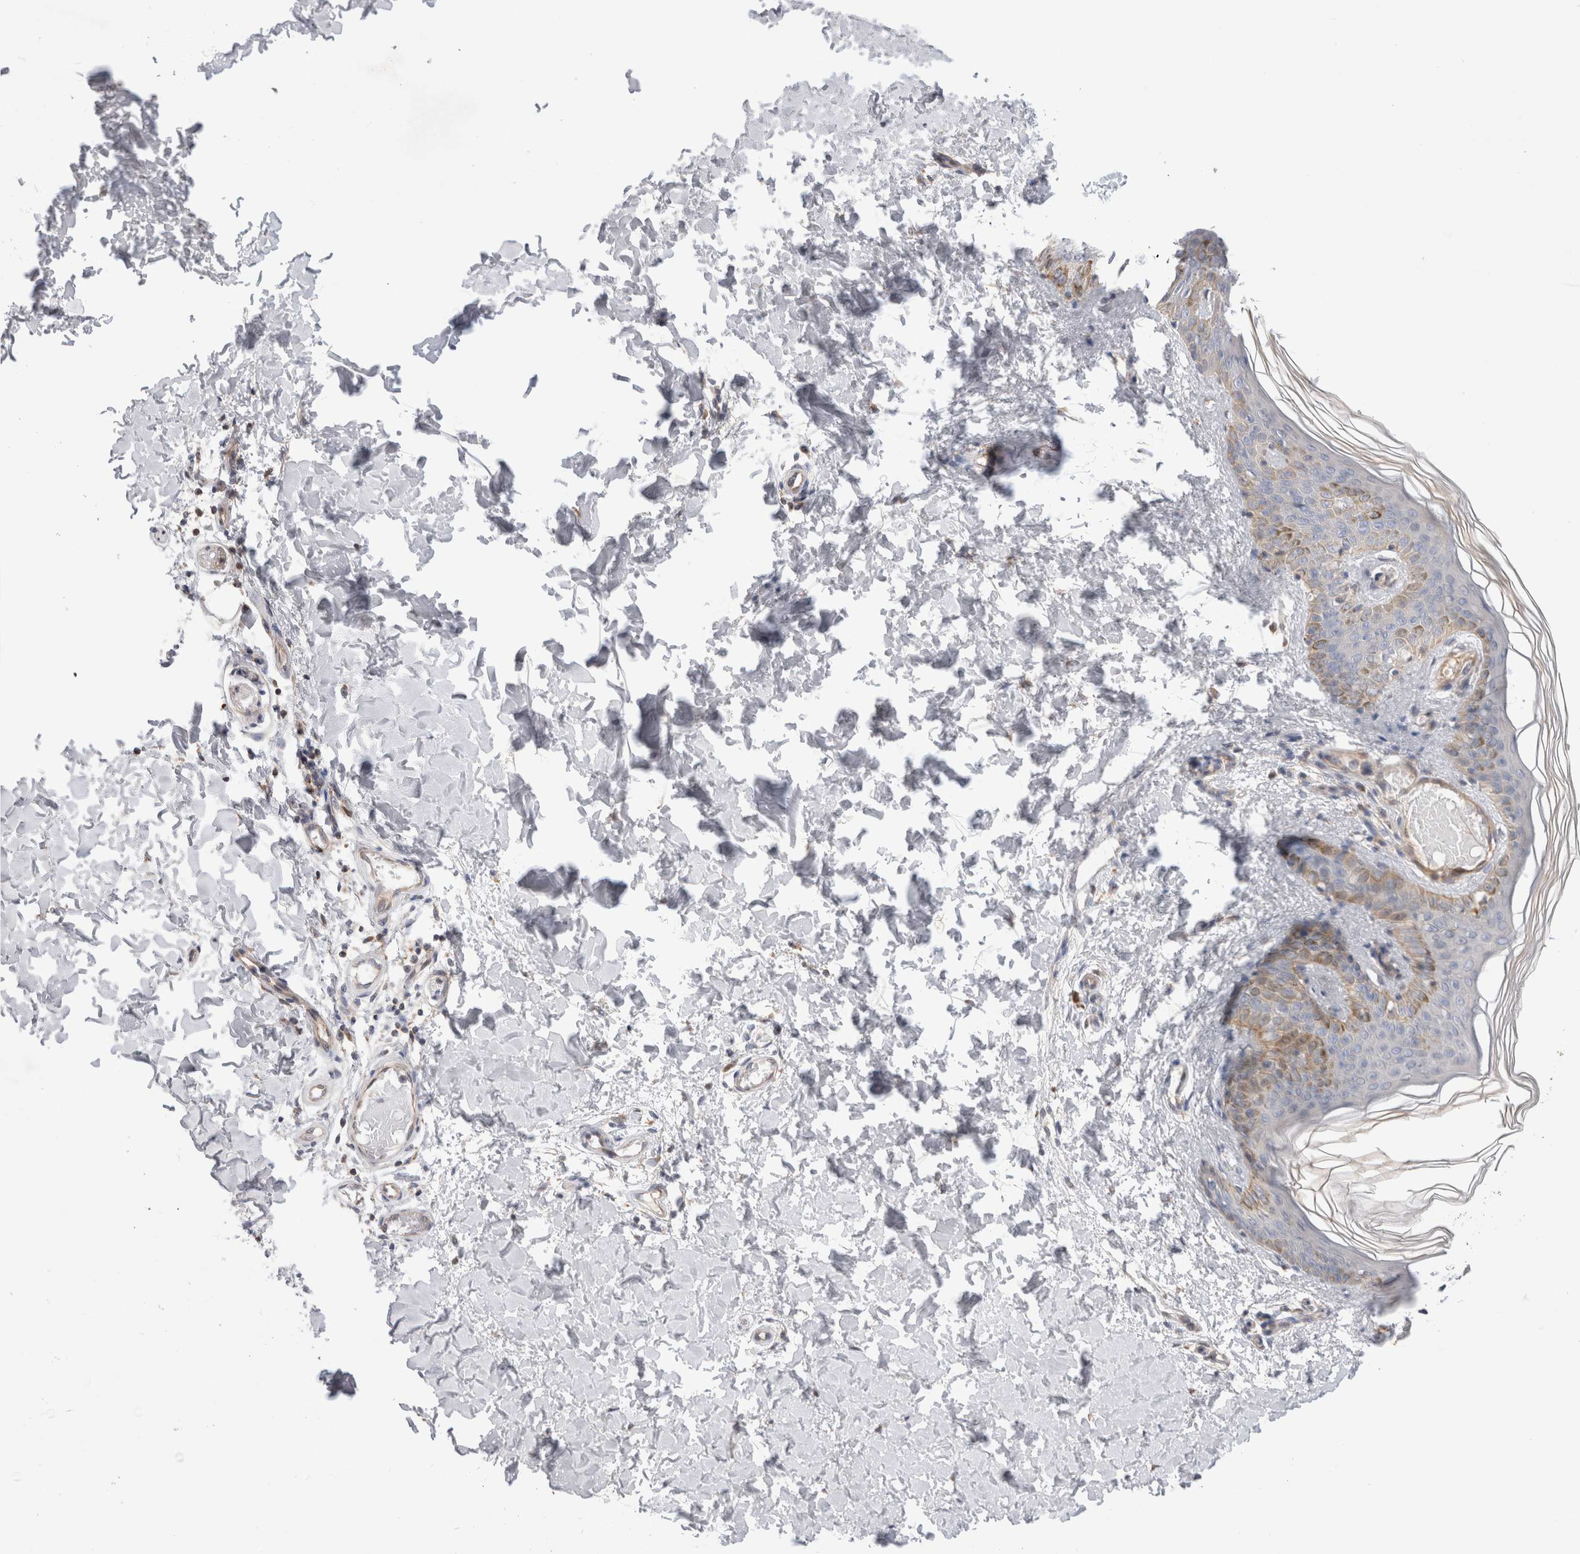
{"staining": {"intensity": "moderate", "quantity": "<25%", "location": "cytoplasmic/membranous"}, "tissue": "skin", "cell_type": "Fibroblasts", "image_type": "normal", "snomed": [{"axis": "morphology", "description": "Normal tissue, NOS"}, {"axis": "morphology", "description": "Neoplasm, benign, NOS"}, {"axis": "topography", "description": "Skin"}, {"axis": "topography", "description": "Soft tissue"}], "caption": "Fibroblasts reveal low levels of moderate cytoplasmic/membranous staining in about <25% of cells in benign human skin. The staining was performed using DAB (3,3'-diaminobenzidine), with brown indicating positive protein expression. Nuclei are stained blue with hematoxylin.", "gene": "TBC1D16", "patient": {"sex": "male", "age": 26}}